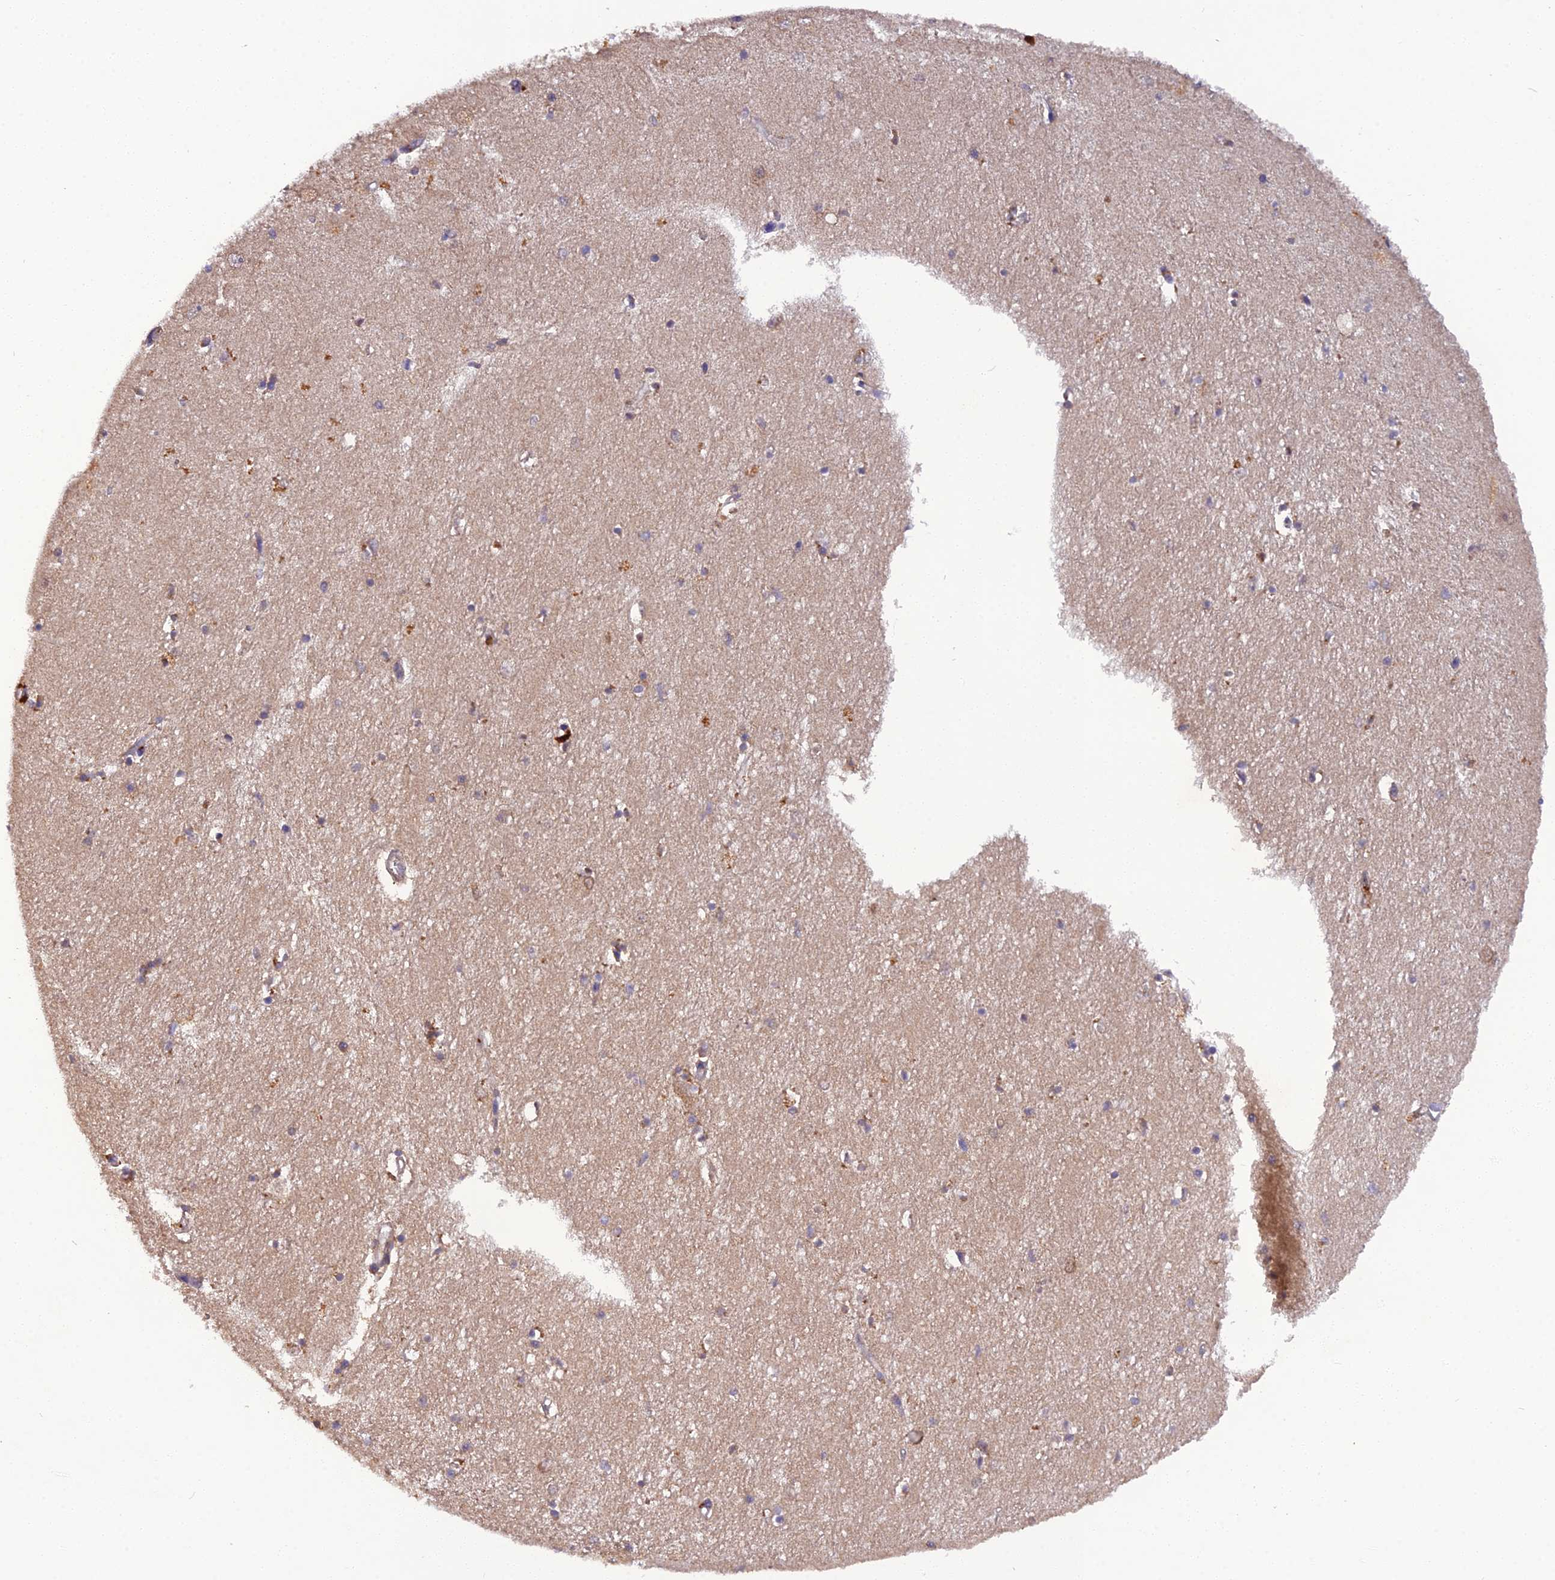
{"staining": {"intensity": "weak", "quantity": "<25%", "location": "cytoplasmic/membranous"}, "tissue": "hippocampus", "cell_type": "Glial cells", "image_type": "normal", "snomed": [{"axis": "morphology", "description": "Normal tissue, NOS"}, {"axis": "topography", "description": "Hippocampus"}], "caption": "High magnification brightfield microscopy of unremarkable hippocampus stained with DAB (3,3'-diaminobenzidine) (brown) and counterstained with hematoxylin (blue): glial cells show no significant expression. Nuclei are stained in blue.", "gene": "TMEM258", "patient": {"sex": "female", "age": 64}}